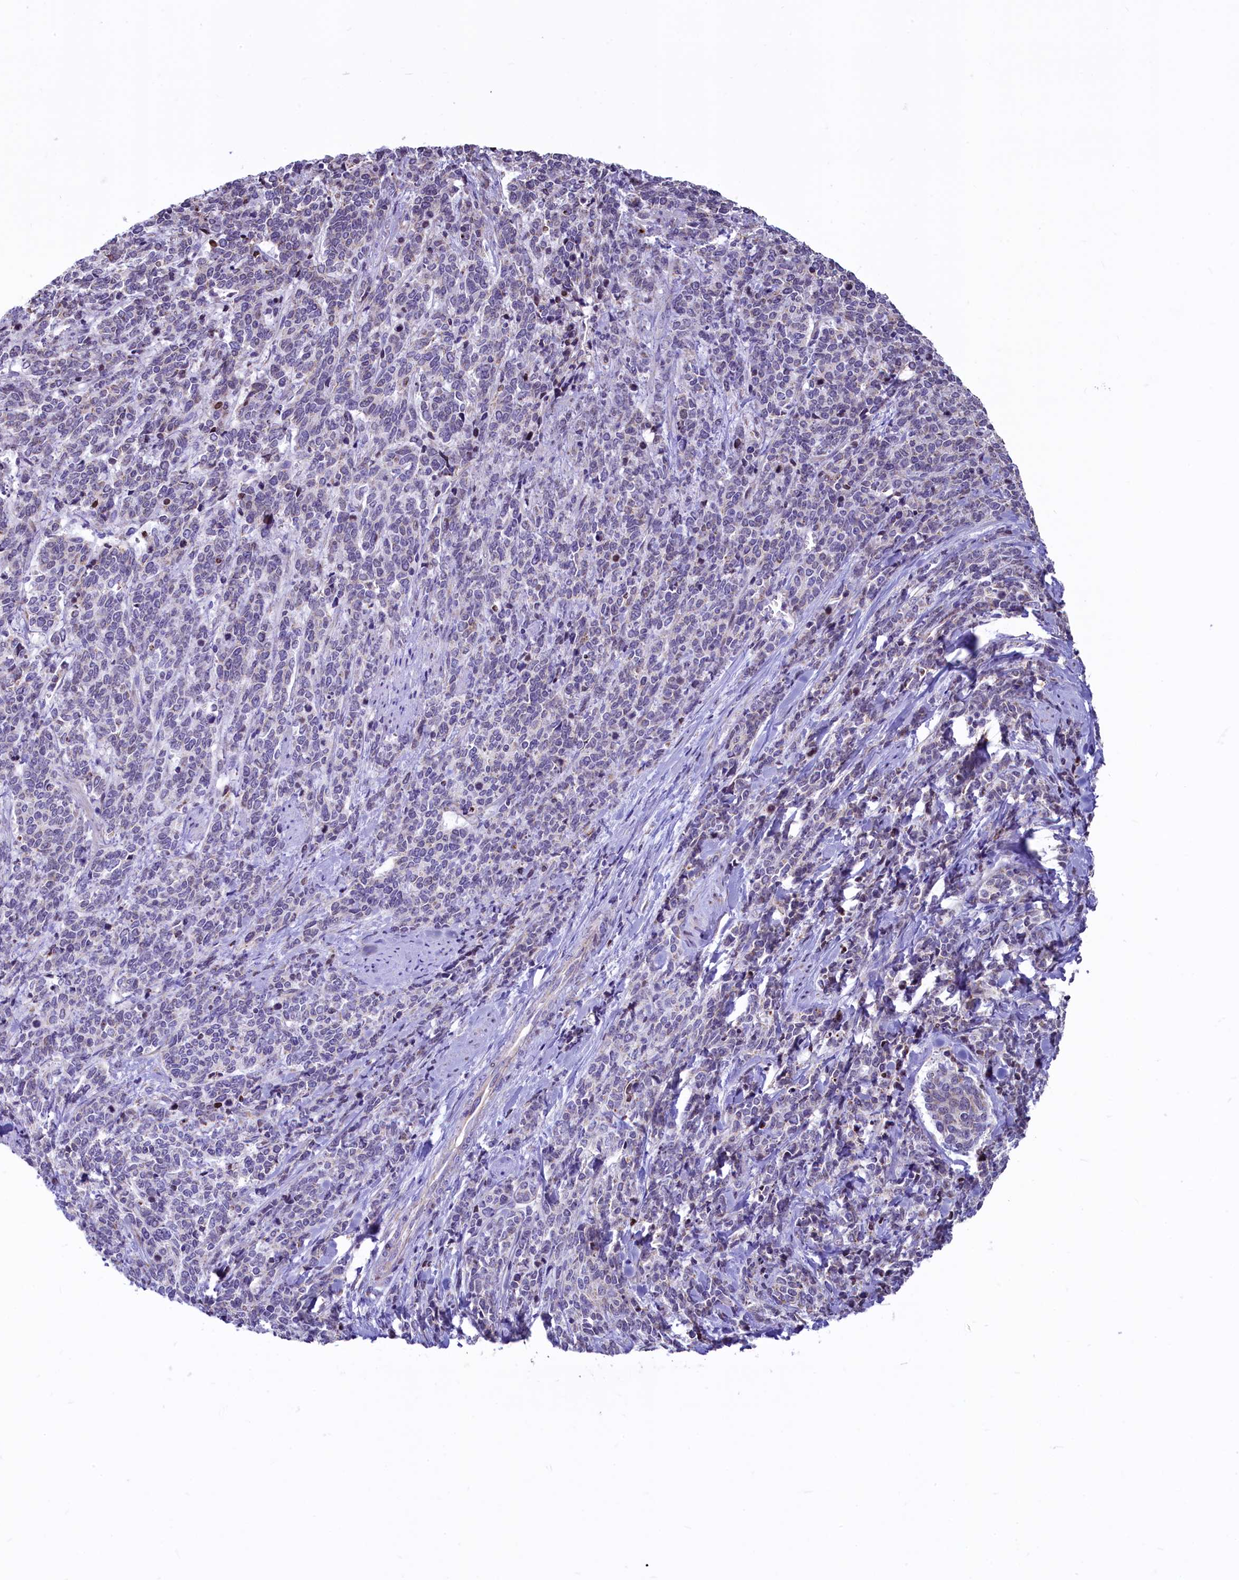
{"staining": {"intensity": "negative", "quantity": "none", "location": "none"}, "tissue": "cervical cancer", "cell_type": "Tumor cells", "image_type": "cancer", "snomed": [{"axis": "morphology", "description": "Squamous cell carcinoma, NOS"}, {"axis": "topography", "description": "Cervix"}], "caption": "Immunohistochemical staining of human cervical squamous cell carcinoma shows no significant expression in tumor cells.", "gene": "VWCE", "patient": {"sex": "female", "age": 60}}